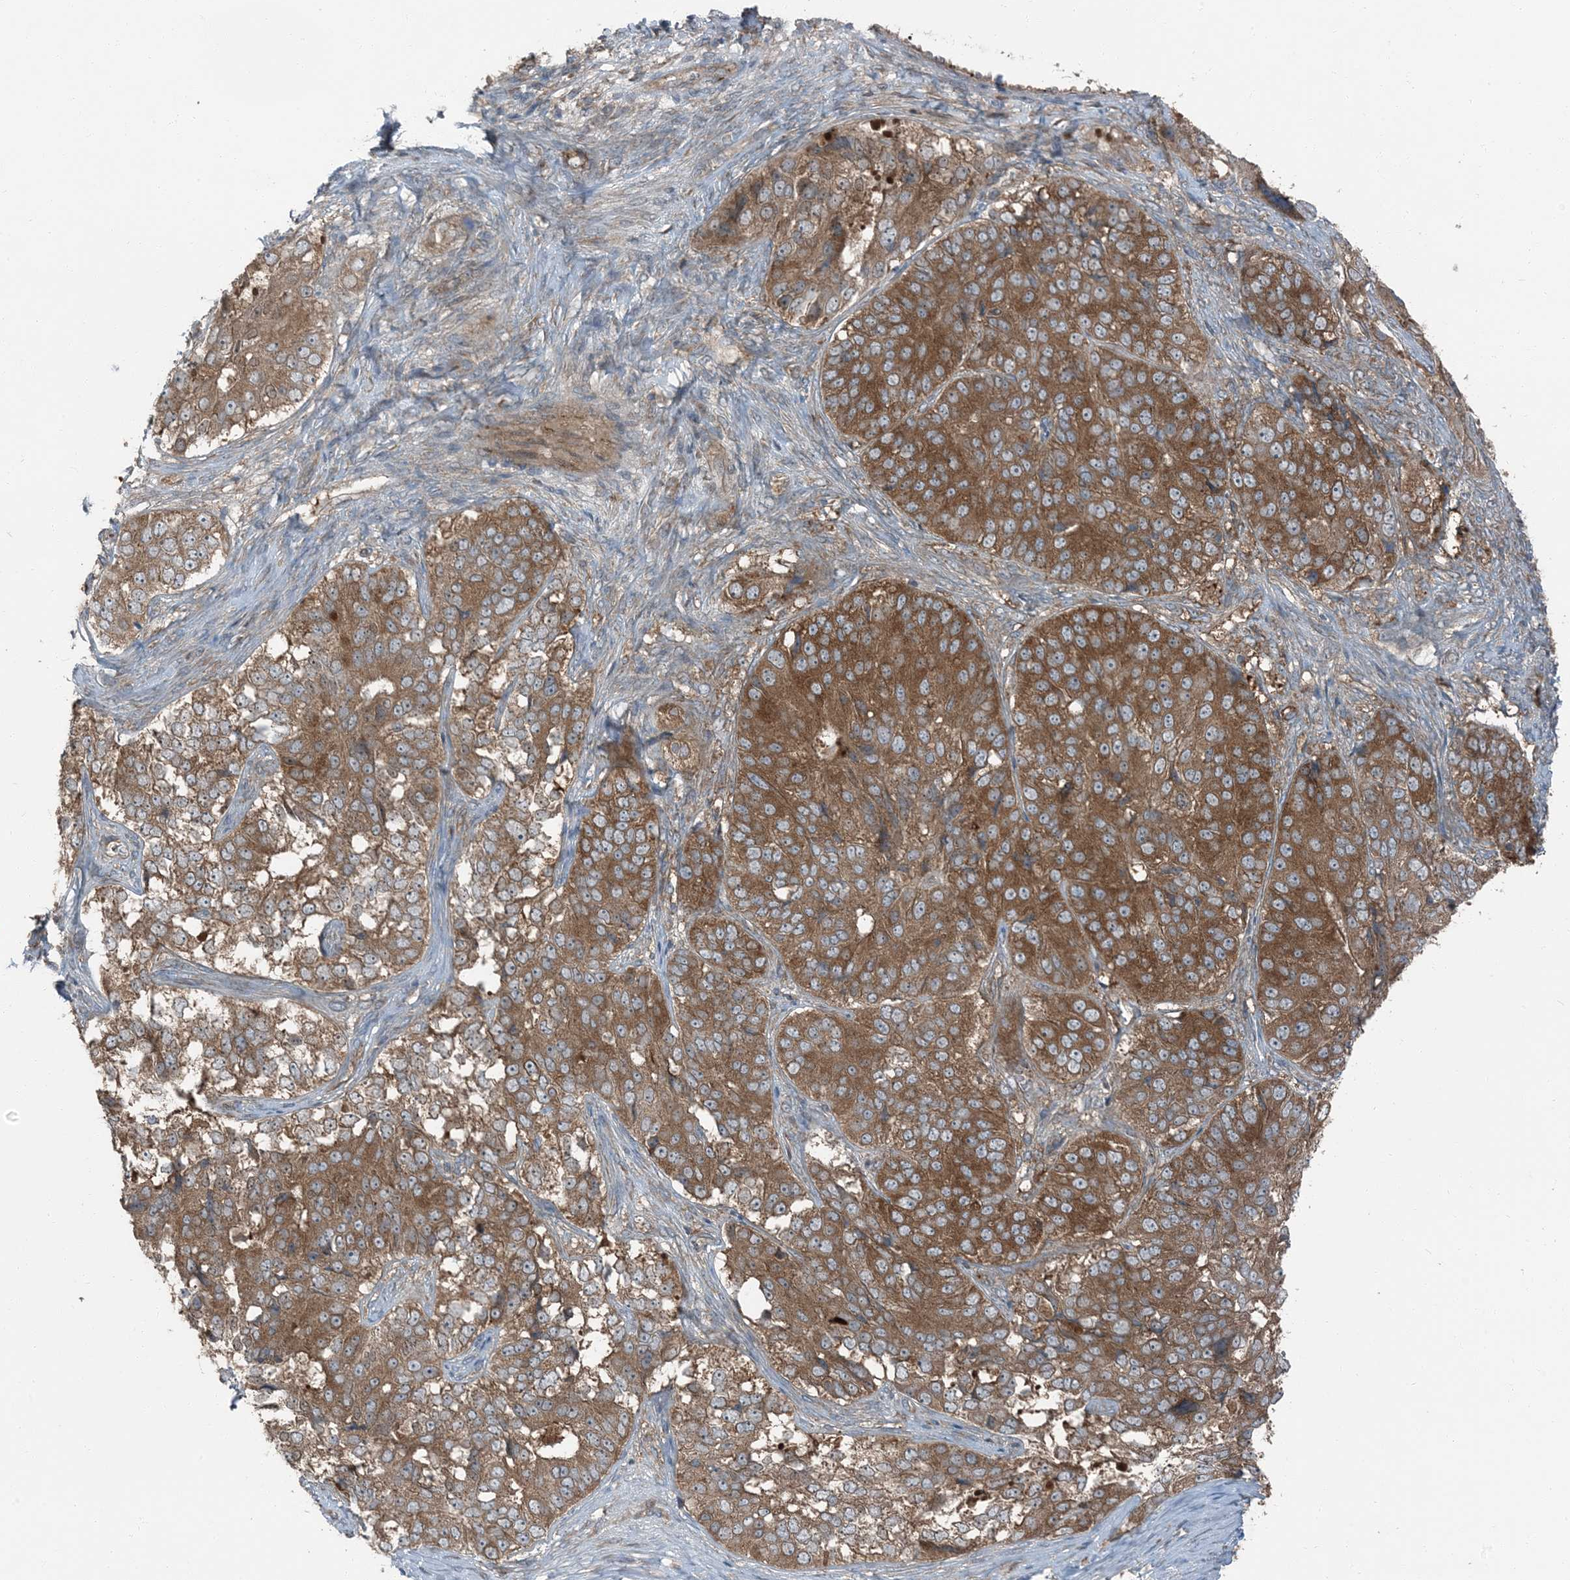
{"staining": {"intensity": "moderate", "quantity": ">75%", "location": "cytoplasmic/membranous"}, "tissue": "ovarian cancer", "cell_type": "Tumor cells", "image_type": "cancer", "snomed": [{"axis": "morphology", "description": "Carcinoma, endometroid"}, {"axis": "topography", "description": "Ovary"}], "caption": "Brown immunohistochemical staining in ovarian endometroid carcinoma shows moderate cytoplasmic/membranous positivity in approximately >75% of tumor cells.", "gene": "RAB3GAP1", "patient": {"sex": "female", "age": 51}}